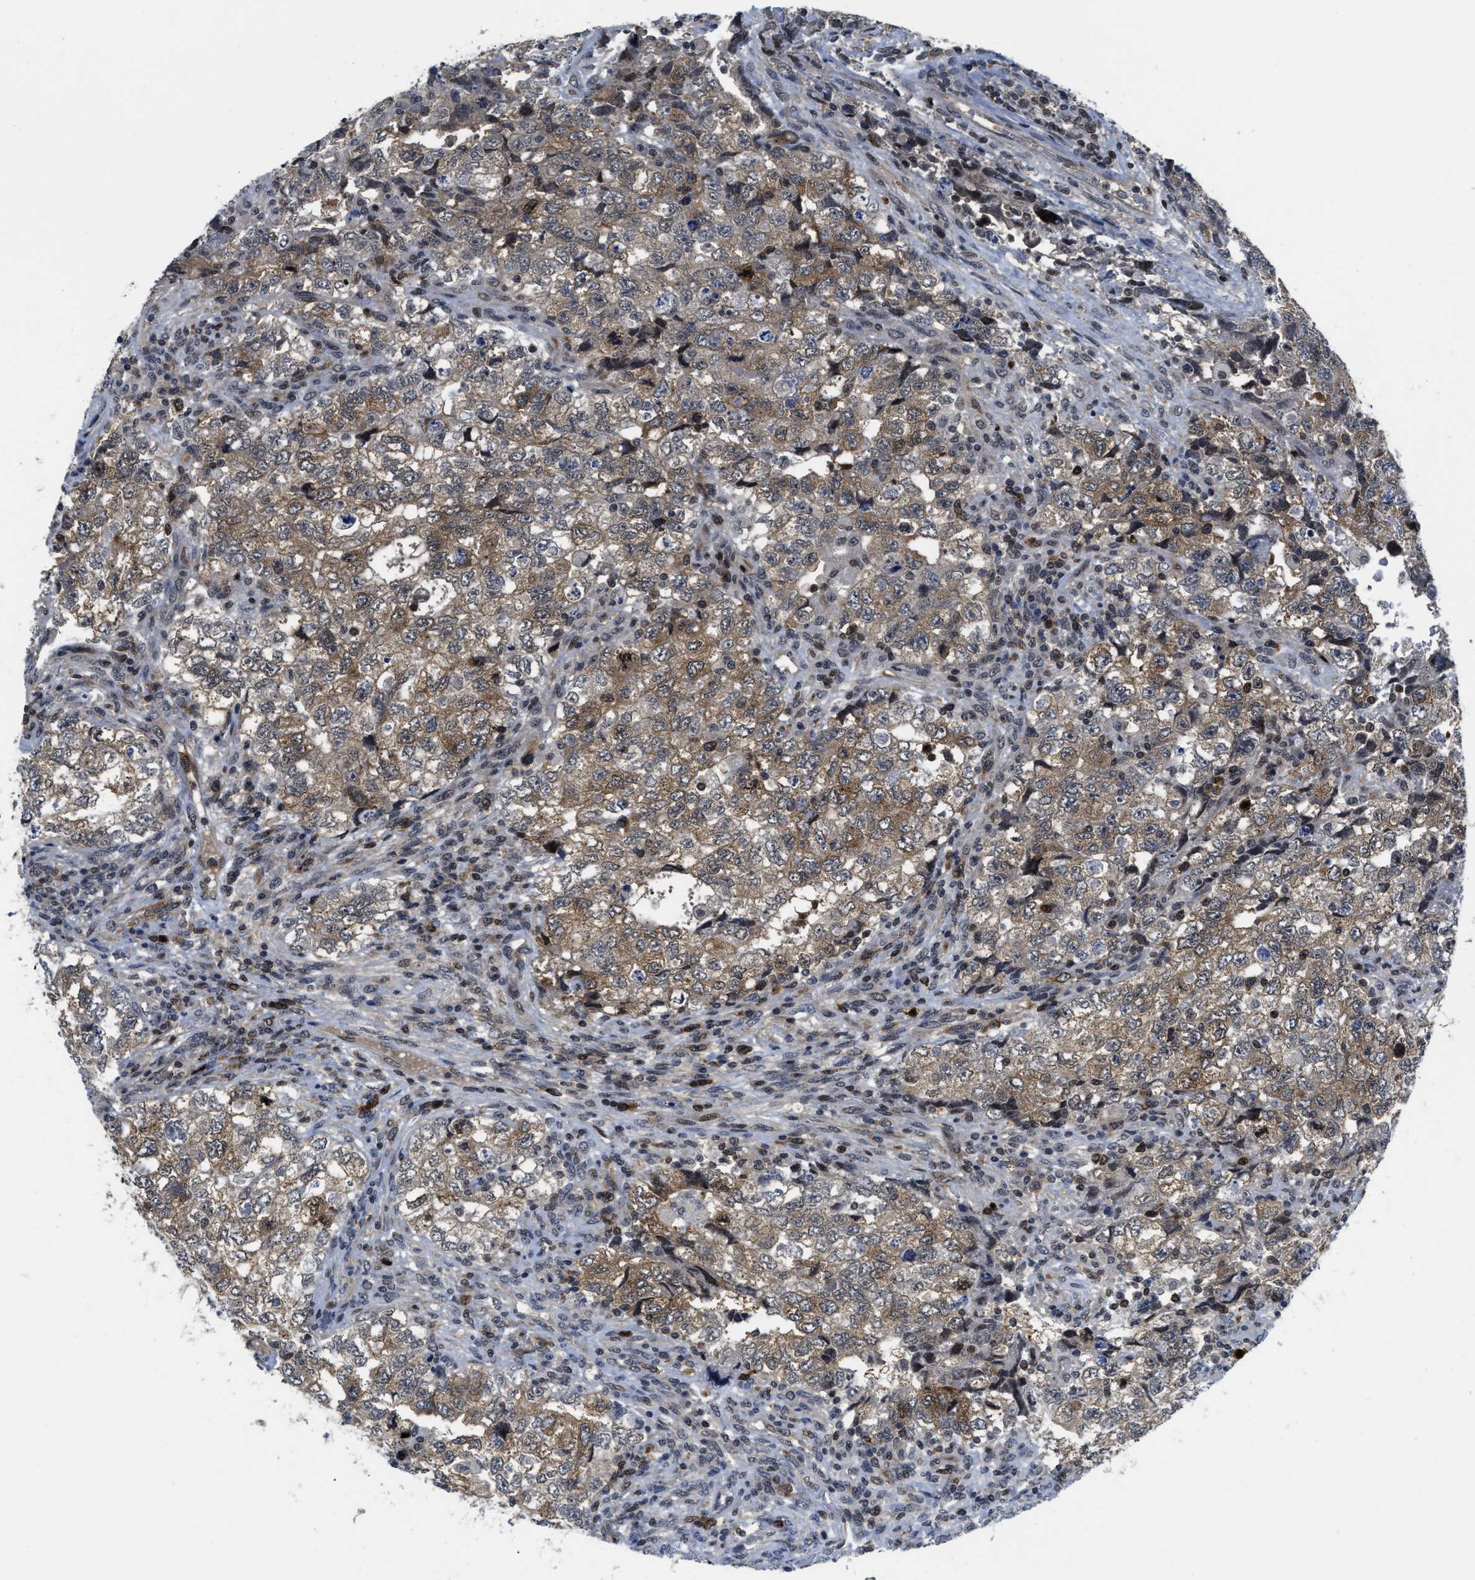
{"staining": {"intensity": "moderate", "quantity": ">75%", "location": "cytoplasmic/membranous"}, "tissue": "testis cancer", "cell_type": "Tumor cells", "image_type": "cancer", "snomed": [{"axis": "morphology", "description": "Carcinoma, Embryonal, NOS"}, {"axis": "topography", "description": "Testis"}], "caption": "Embryonal carcinoma (testis) stained with DAB (3,3'-diaminobenzidine) immunohistochemistry exhibits medium levels of moderate cytoplasmic/membranous staining in about >75% of tumor cells. (IHC, brightfield microscopy, high magnification).", "gene": "HIF1A", "patient": {"sex": "male", "age": 36}}